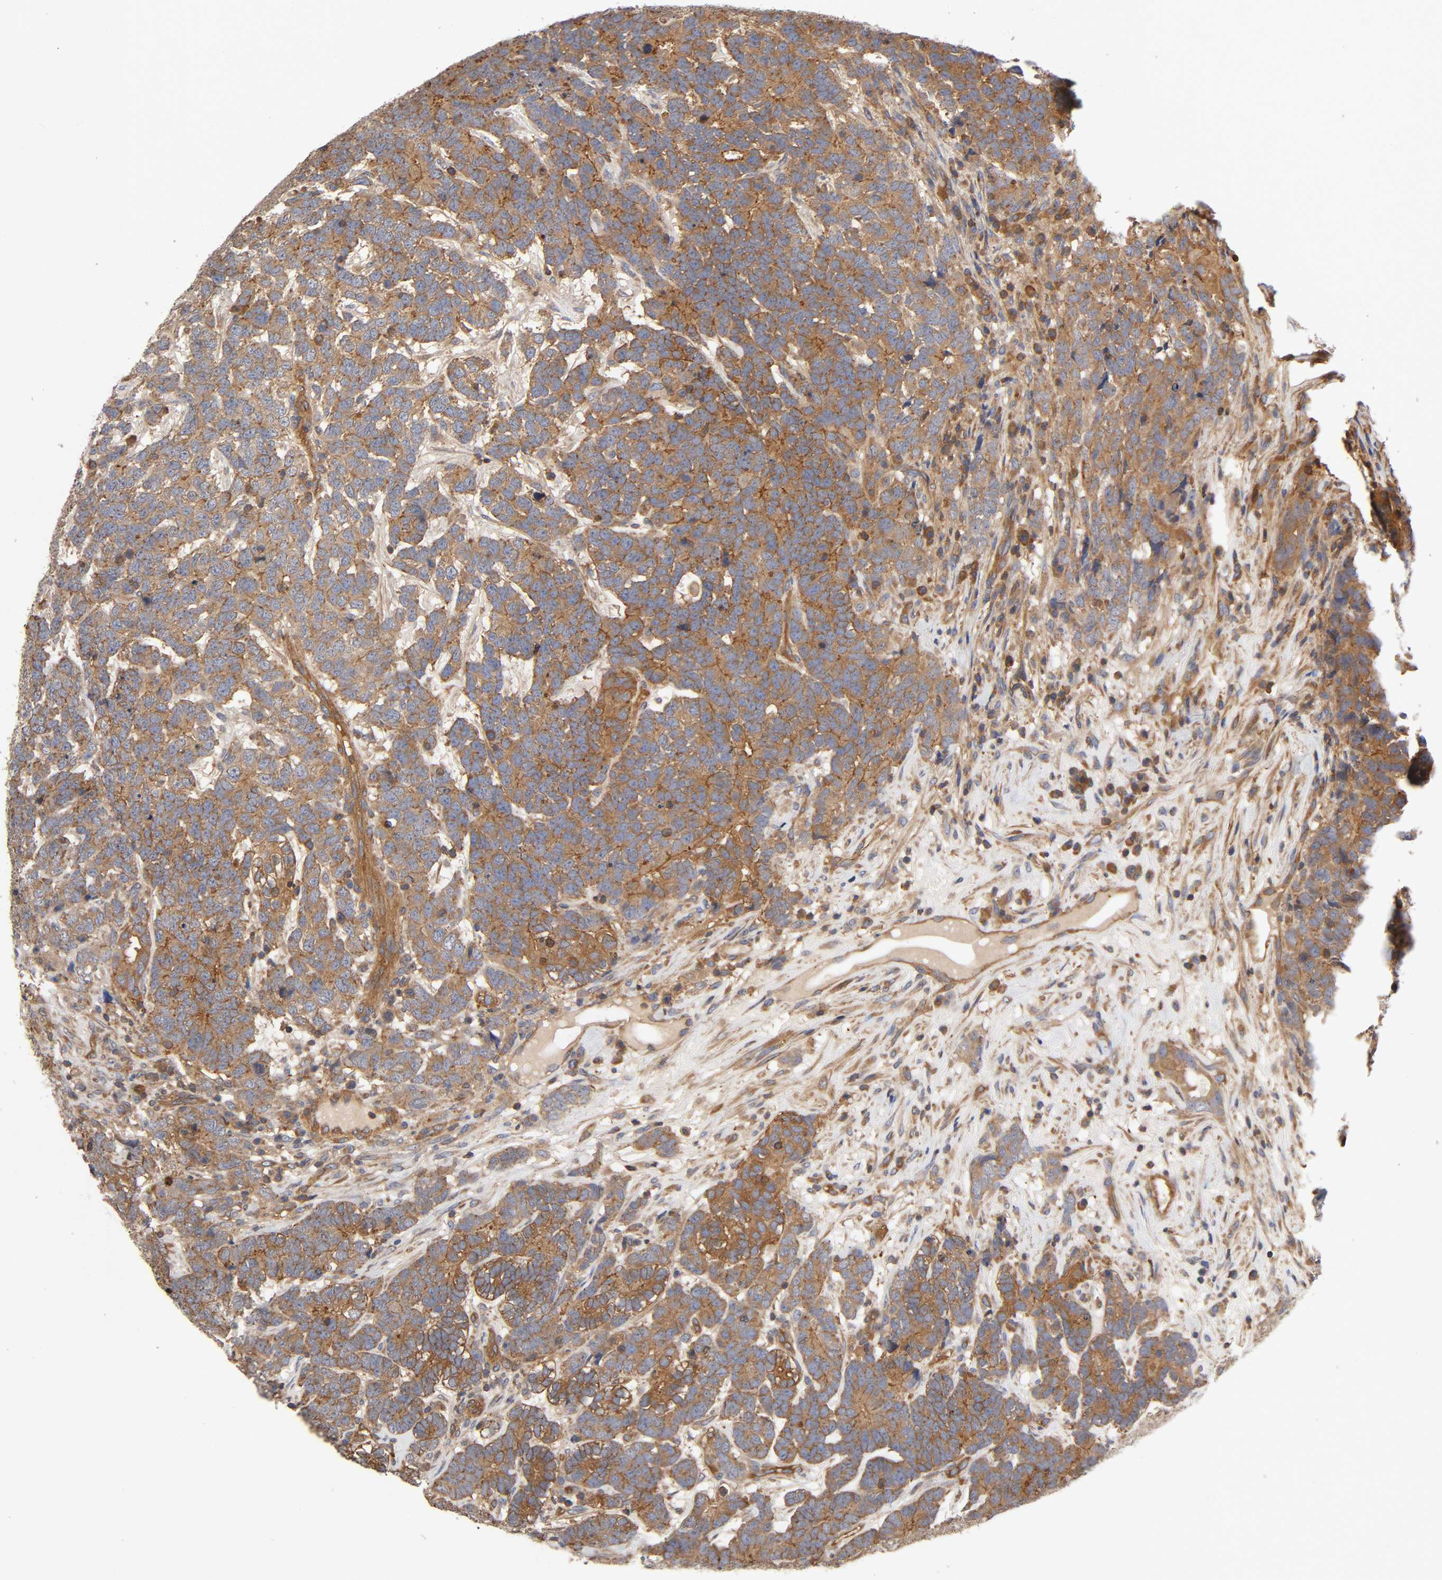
{"staining": {"intensity": "moderate", "quantity": ">75%", "location": "cytoplasmic/membranous"}, "tissue": "testis cancer", "cell_type": "Tumor cells", "image_type": "cancer", "snomed": [{"axis": "morphology", "description": "Carcinoma, Embryonal, NOS"}, {"axis": "topography", "description": "Testis"}], "caption": "Testis cancer stained with a protein marker exhibits moderate staining in tumor cells.", "gene": "LAMTOR2", "patient": {"sex": "male", "age": 26}}